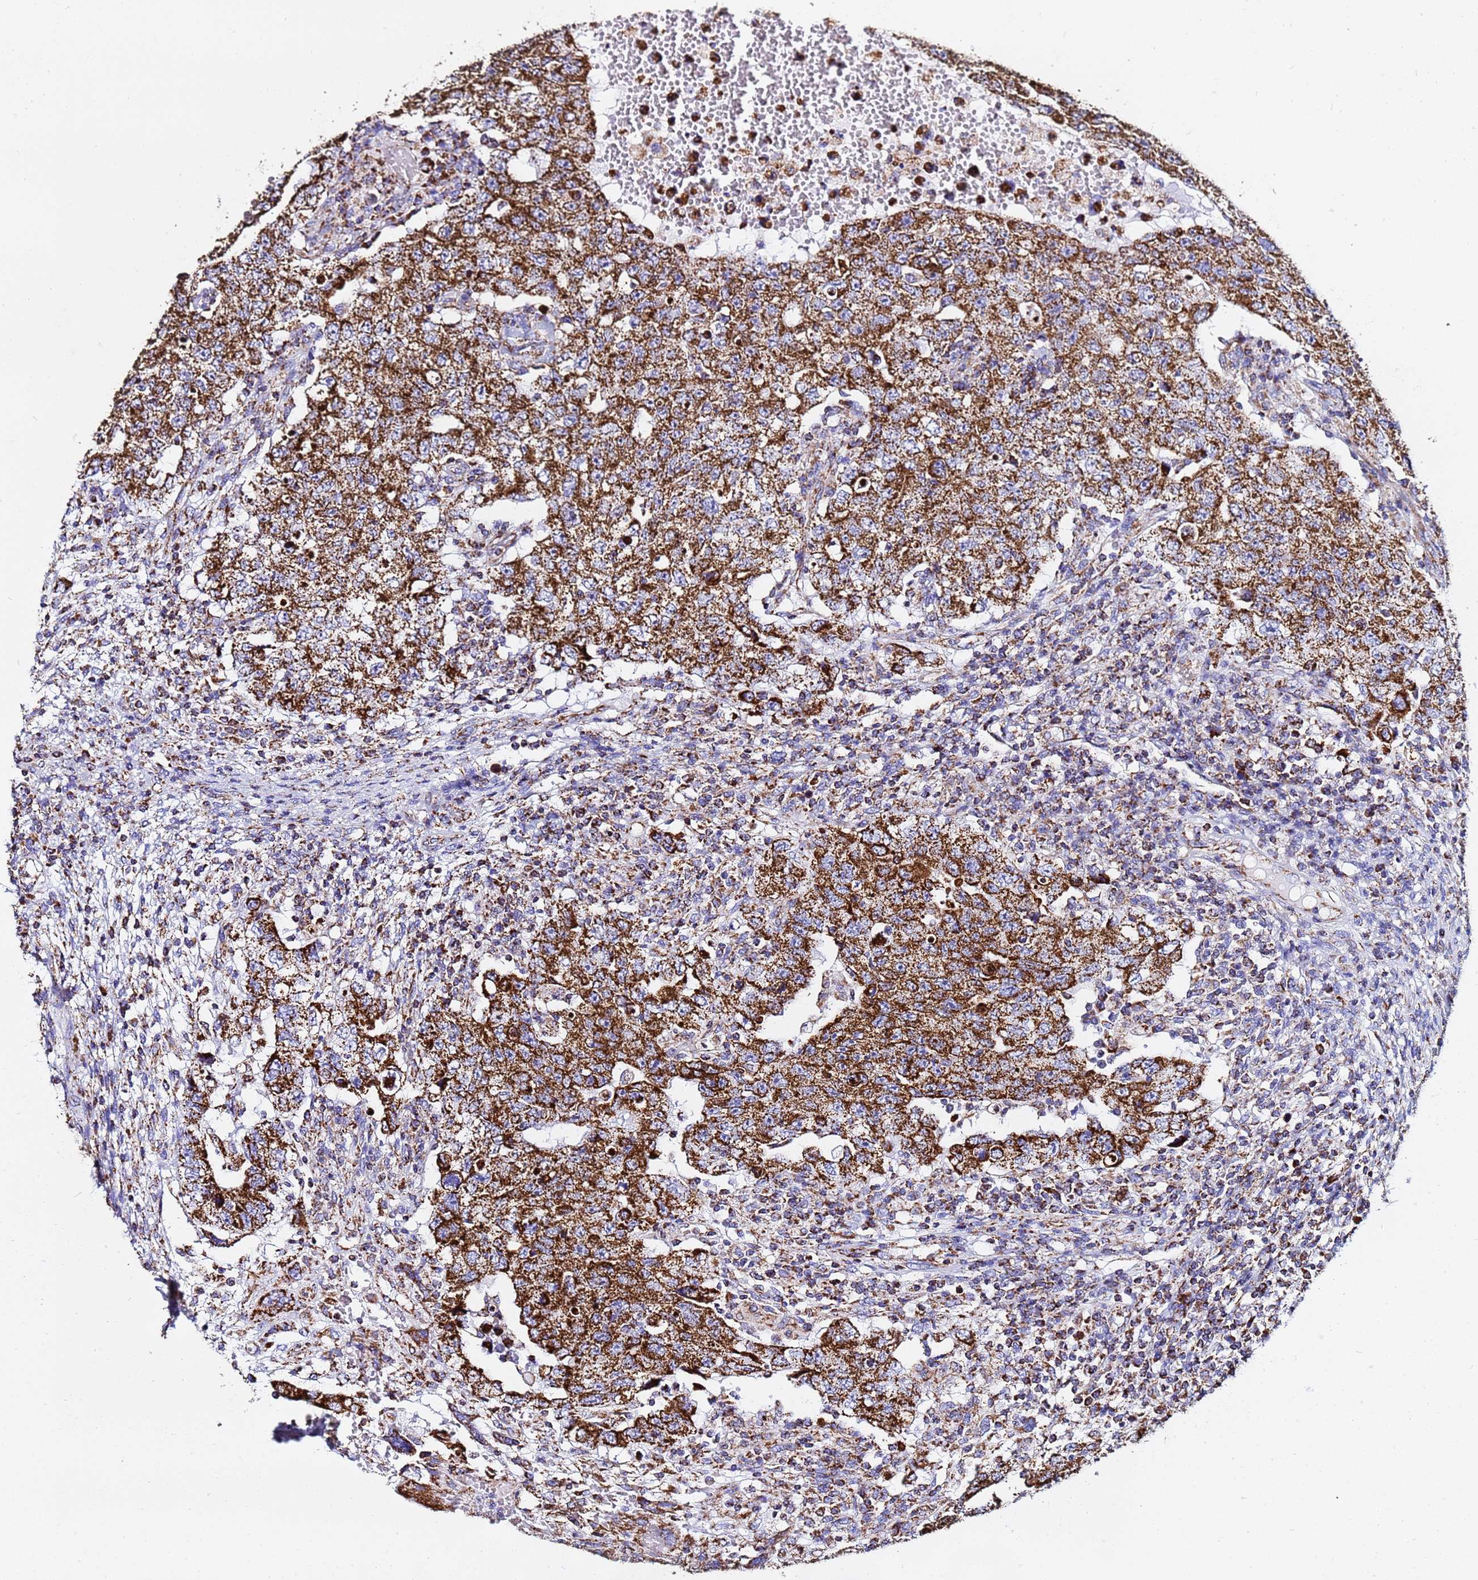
{"staining": {"intensity": "strong", "quantity": ">75%", "location": "cytoplasmic/membranous"}, "tissue": "testis cancer", "cell_type": "Tumor cells", "image_type": "cancer", "snomed": [{"axis": "morphology", "description": "Carcinoma, Embryonal, NOS"}, {"axis": "topography", "description": "Testis"}], "caption": "The micrograph shows staining of testis embryonal carcinoma, revealing strong cytoplasmic/membranous protein staining (brown color) within tumor cells.", "gene": "PHB2", "patient": {"sex": "male", "age": 26}}